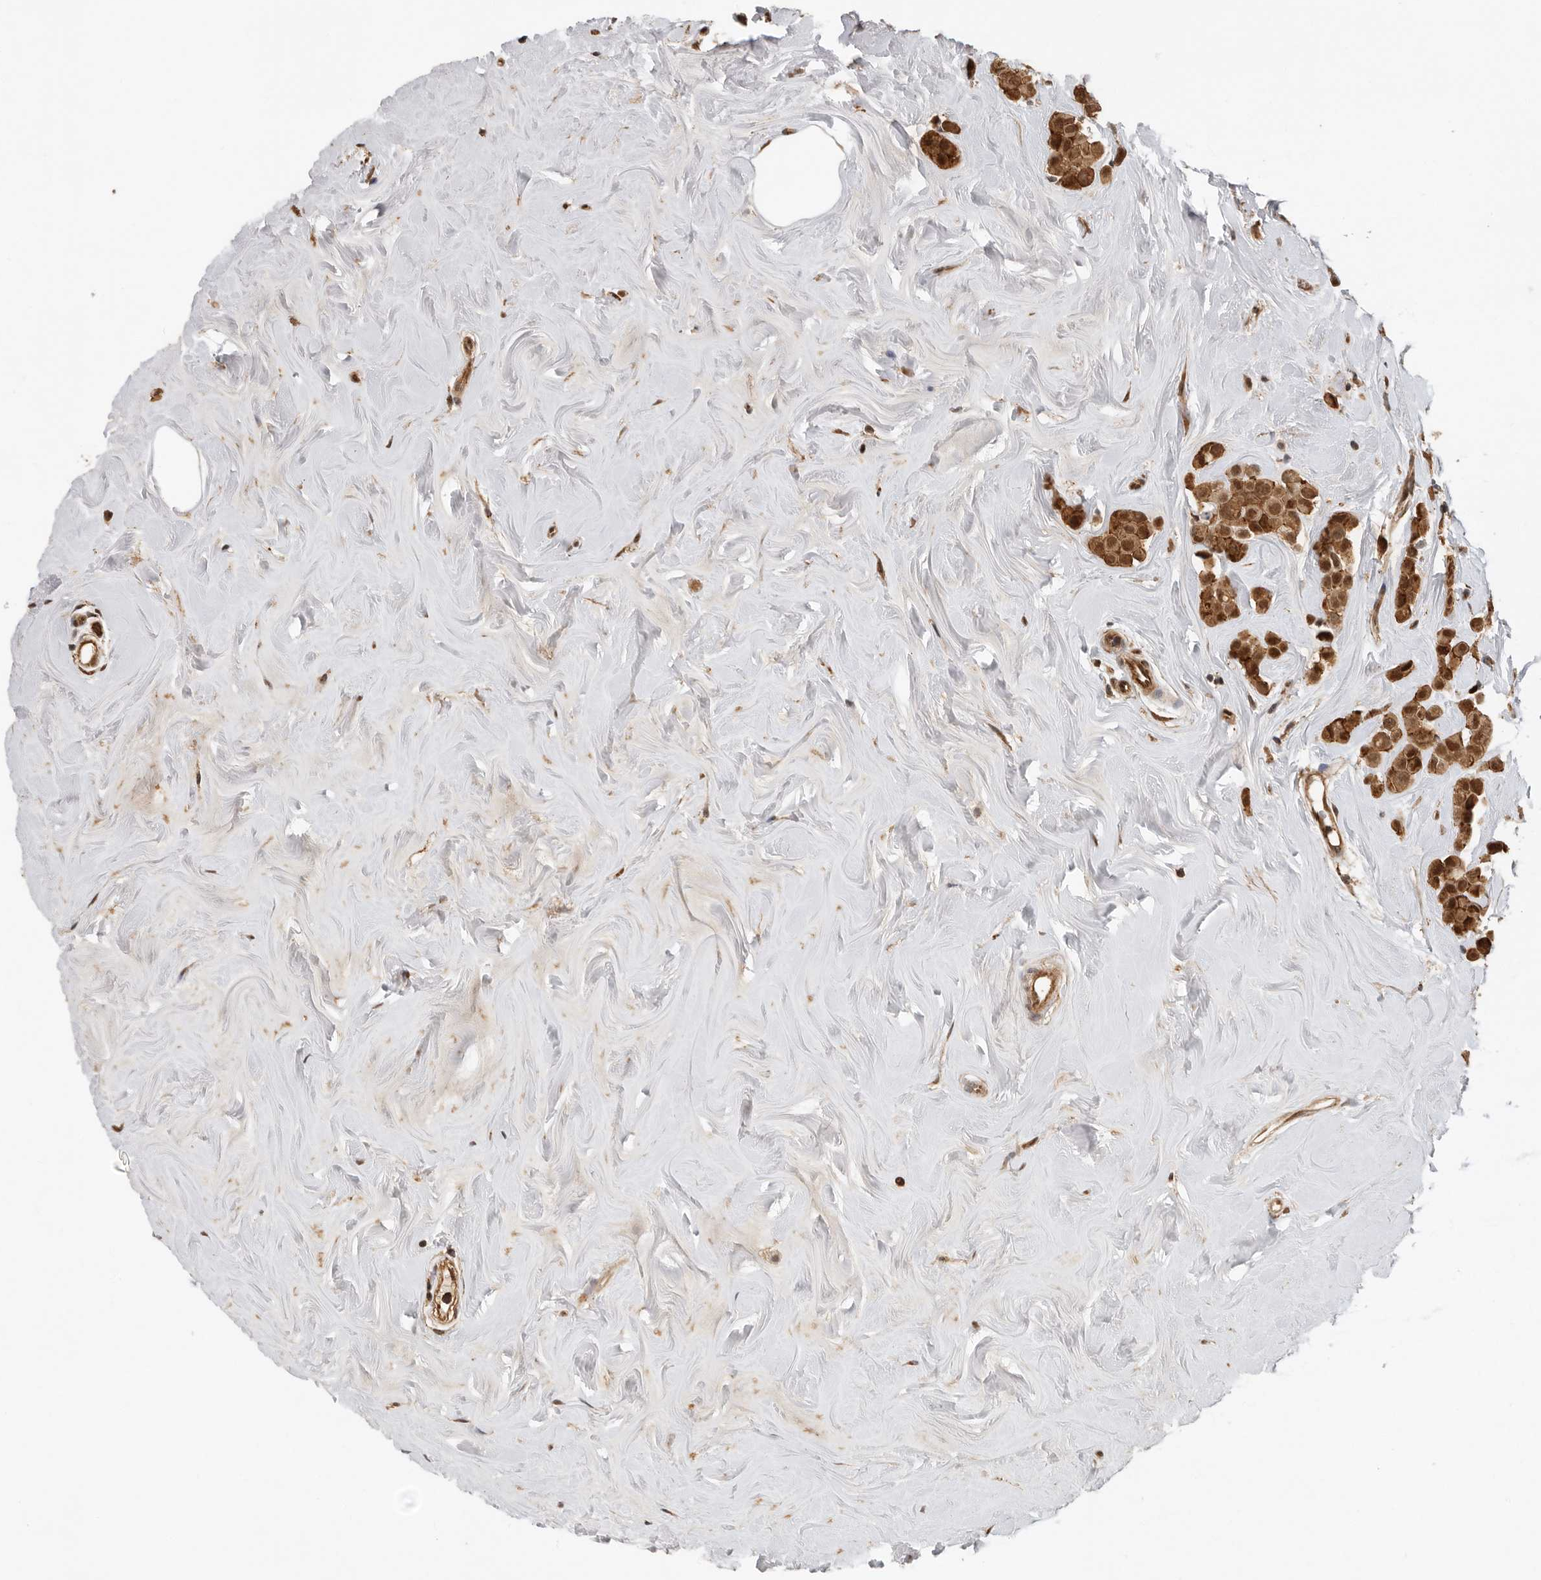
{"staining": {"intensity": "strong", "quantity": ">75%", "location": "cytoplasmic/membranous,nuclear"}, "tissue": "breast cancer", "cell_type": "Tumor cells", "image_type": "cancer", "snomed": [{"axis": "morphology", "description": "Lobular carcinoma"}, {"axis": "topography", "description": "Breast"}], "caption": "Immunohistochemistry (DAB) staining of human breast cancer (lobular carcinoma) exhibits strong cytoplasmic/membranous and nuclear protein expression in about >75% of tumor cells.", "gene": "RNF157", "patient": {"sex": "female", "age": 47}}